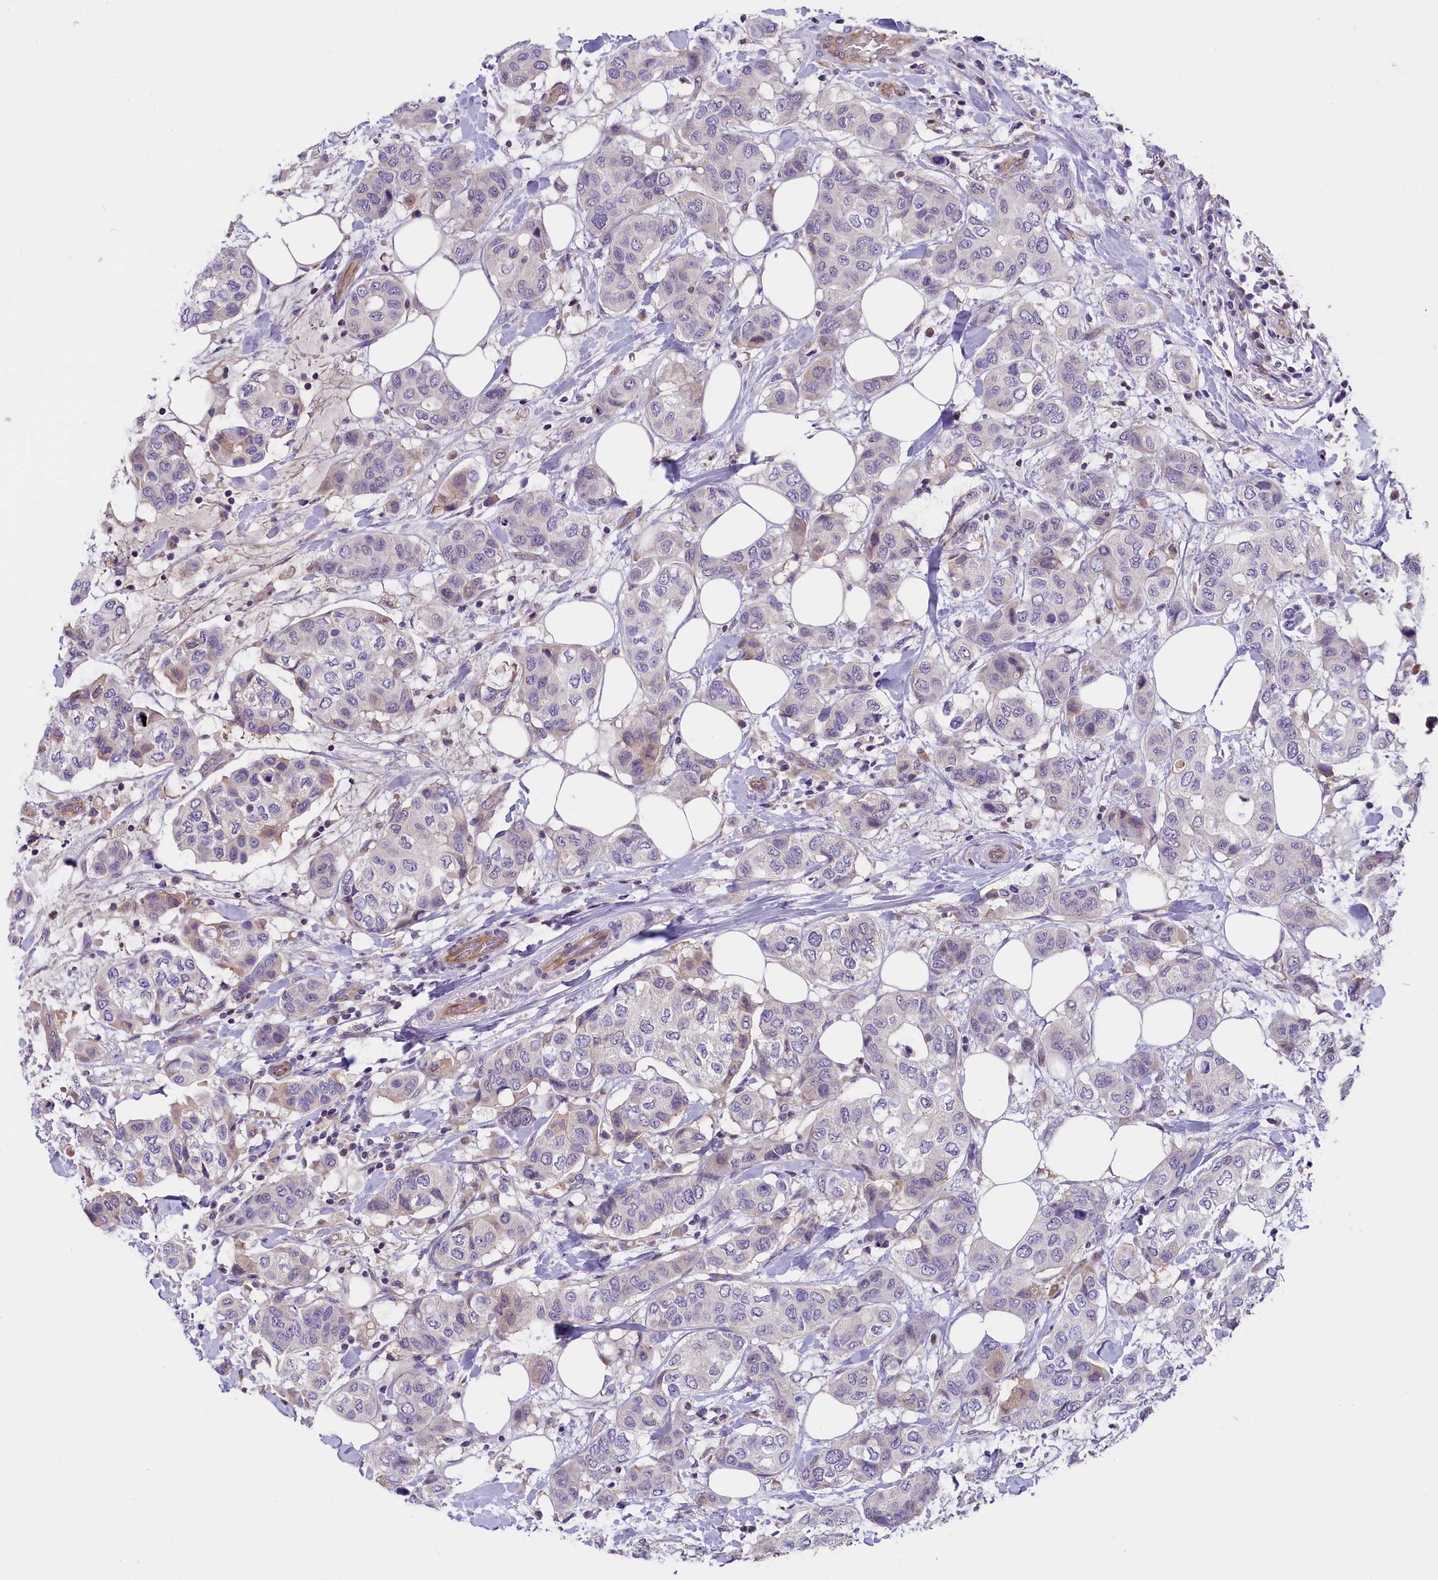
{"staining": {"intensity": "weak", "quantity": "<25%", "location": "cytoplasmic/membranous"}, "tissue": "breast cancer", "cell_type": "Tumor cells", "image_type": "cancer", "snomed": [{"axis": "morphology", "description": "Lobular carcinoma"}, {"axis": "topography", "description": "Breast"}], "caption": "Photomicrograph shows no protein positivity in tumor cells of breast cancer tissue. (Immunohistochemistry (ihc), brightfield microscopy, high magnification).", "gene": "CCDC32", "patient": {"sex": "female", "age": 51}}